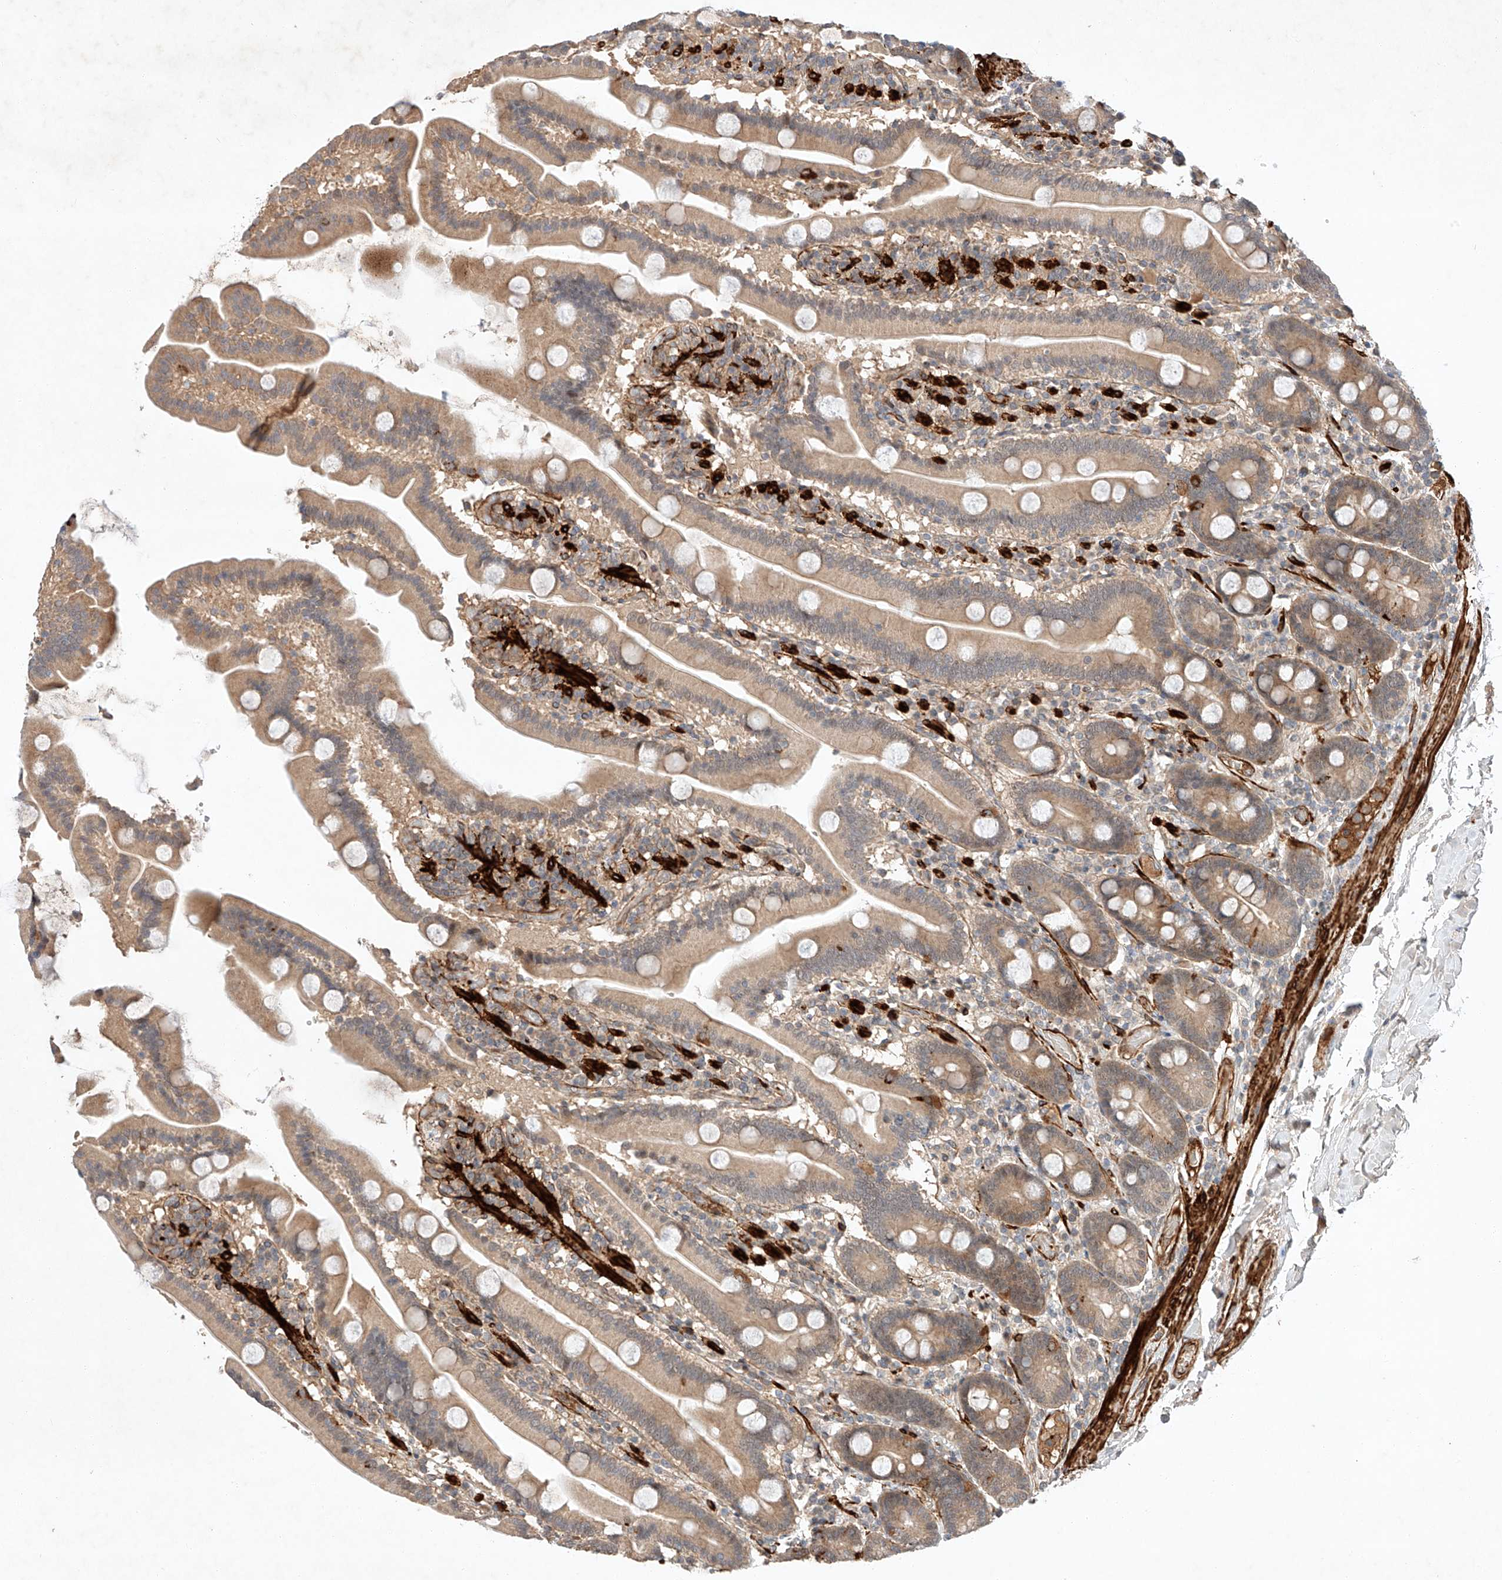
{"staining": {"intensity": "moderate", "quantity": ">75%", "location": "cytoplasmic/membranous"}, "tissue": "duodenum", "cell_type": "Glandular cells", "image_type": "normal", "snomed": [{"axis": "morphology", "description": "Normal tissue, NOS"}, {"axis": "topography", "description": "Duodenum"}], "caption": "Immunohistochemistry image of normal duodenum: duodenum stained using immunohistochemistry (IHC) shows medium levels of moderate protein expression localized specifically in the cytoplasmic/membranous of glandular cells, appearing as a cytoplasmic/membranous brown color.", "gene": "ARHGAP33", "patient": {"sex": "male", "age": 55}}